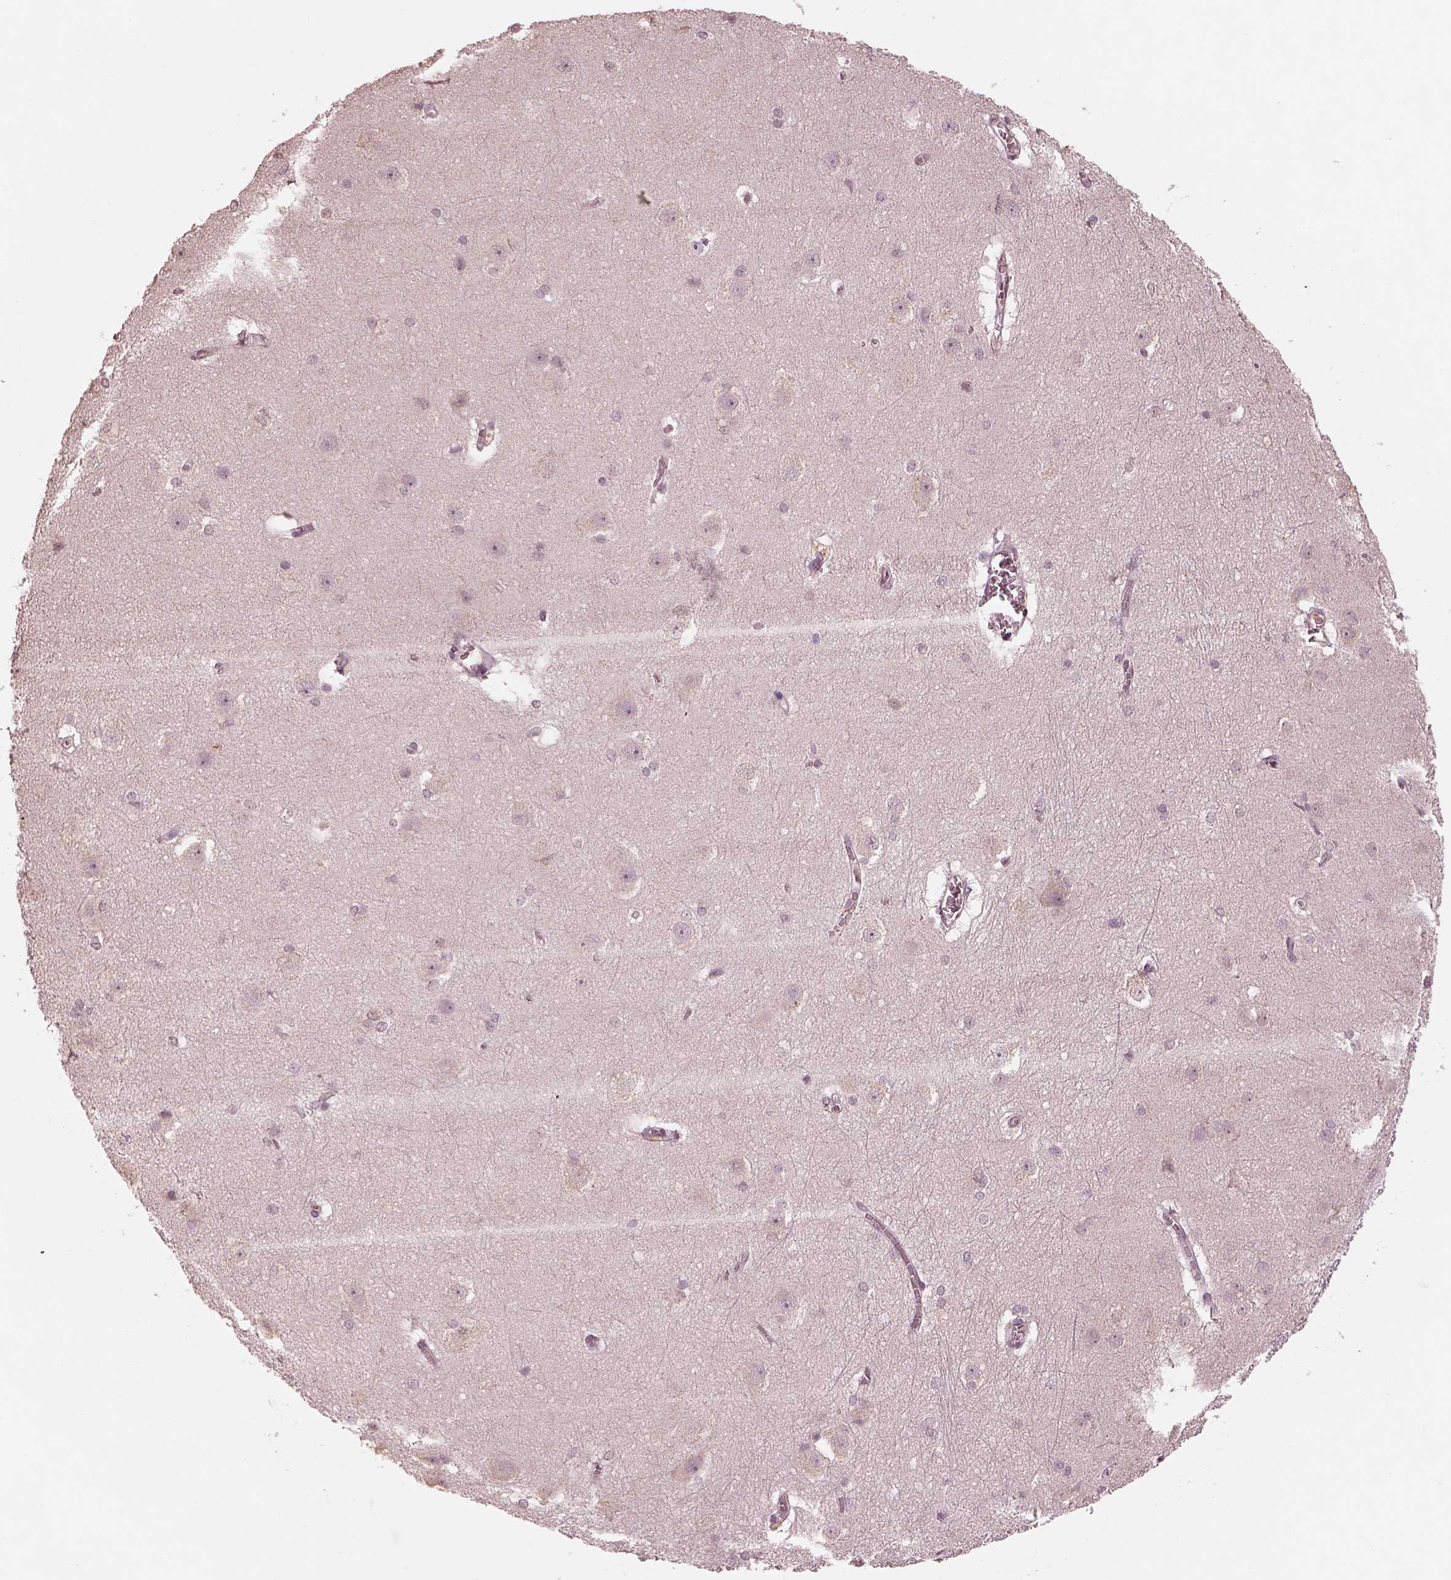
{"staining": {"intensity": "negative", "quantity": "none", "location": "none"}, "tissue": "hippocampus", "cell_type": "Glial cells", "image_type": "normal", "snomed": [{"axis": "morphology", "description": "Normal tissue, NOS"}, {"axis": "topography", "description": "Cerebral cortex"}, {"axis": "topography", "description": "Hippocampus"}], "caption": "The IHC micrograph has no significant expression in glial cells of hippocampus. (DAB IHC visualized using brightfield microscopy, high magnification).", "gene": "CALR3", "patient": {"sex": "female", "age": 19}}